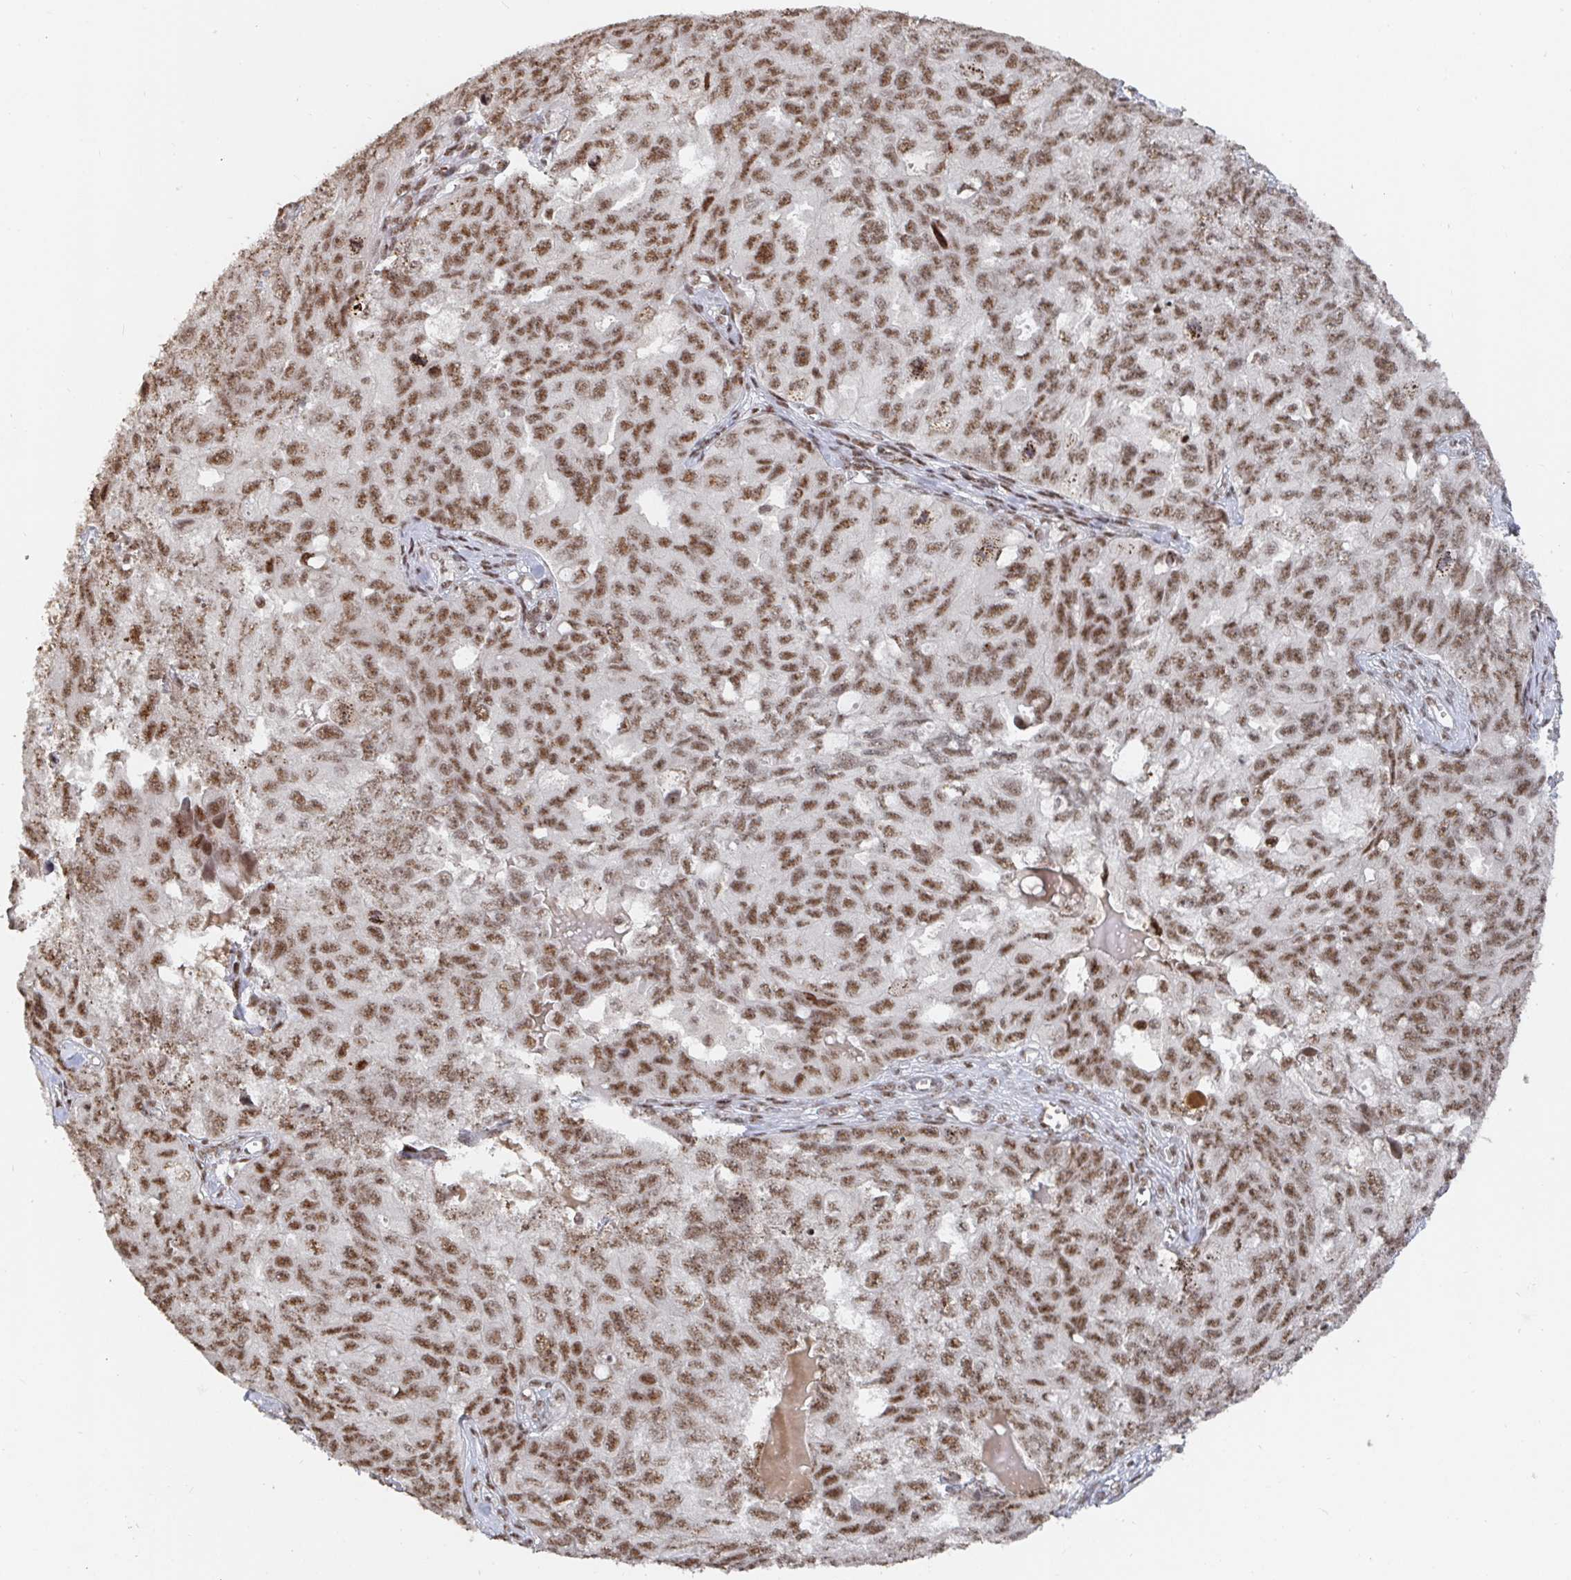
{"staining": {"intensity": "moderate", "quantity": ">75%", "location": "nuclear"}, "tissue": "ovarian cancer", "cell_type": "Tumor cells", "image_type": "cancer", "snomed": [{"axis": "morphology", "description": "Carcinoma, endometroid"}, {"axis": "topography", "description": "Ovary"}], "caption": "Protein staining of endometroid carcinoma (ovarian) tissue demonstrates moderate nuclear positivity in approximately >75% of tumor cells. (DAB (3,3'-diaminobenzidine) IHC, brown staining for protein, blue staining for nuclei).", "gene": "ZDHHC12", "patient": {"sex": "female", "age": 70}}